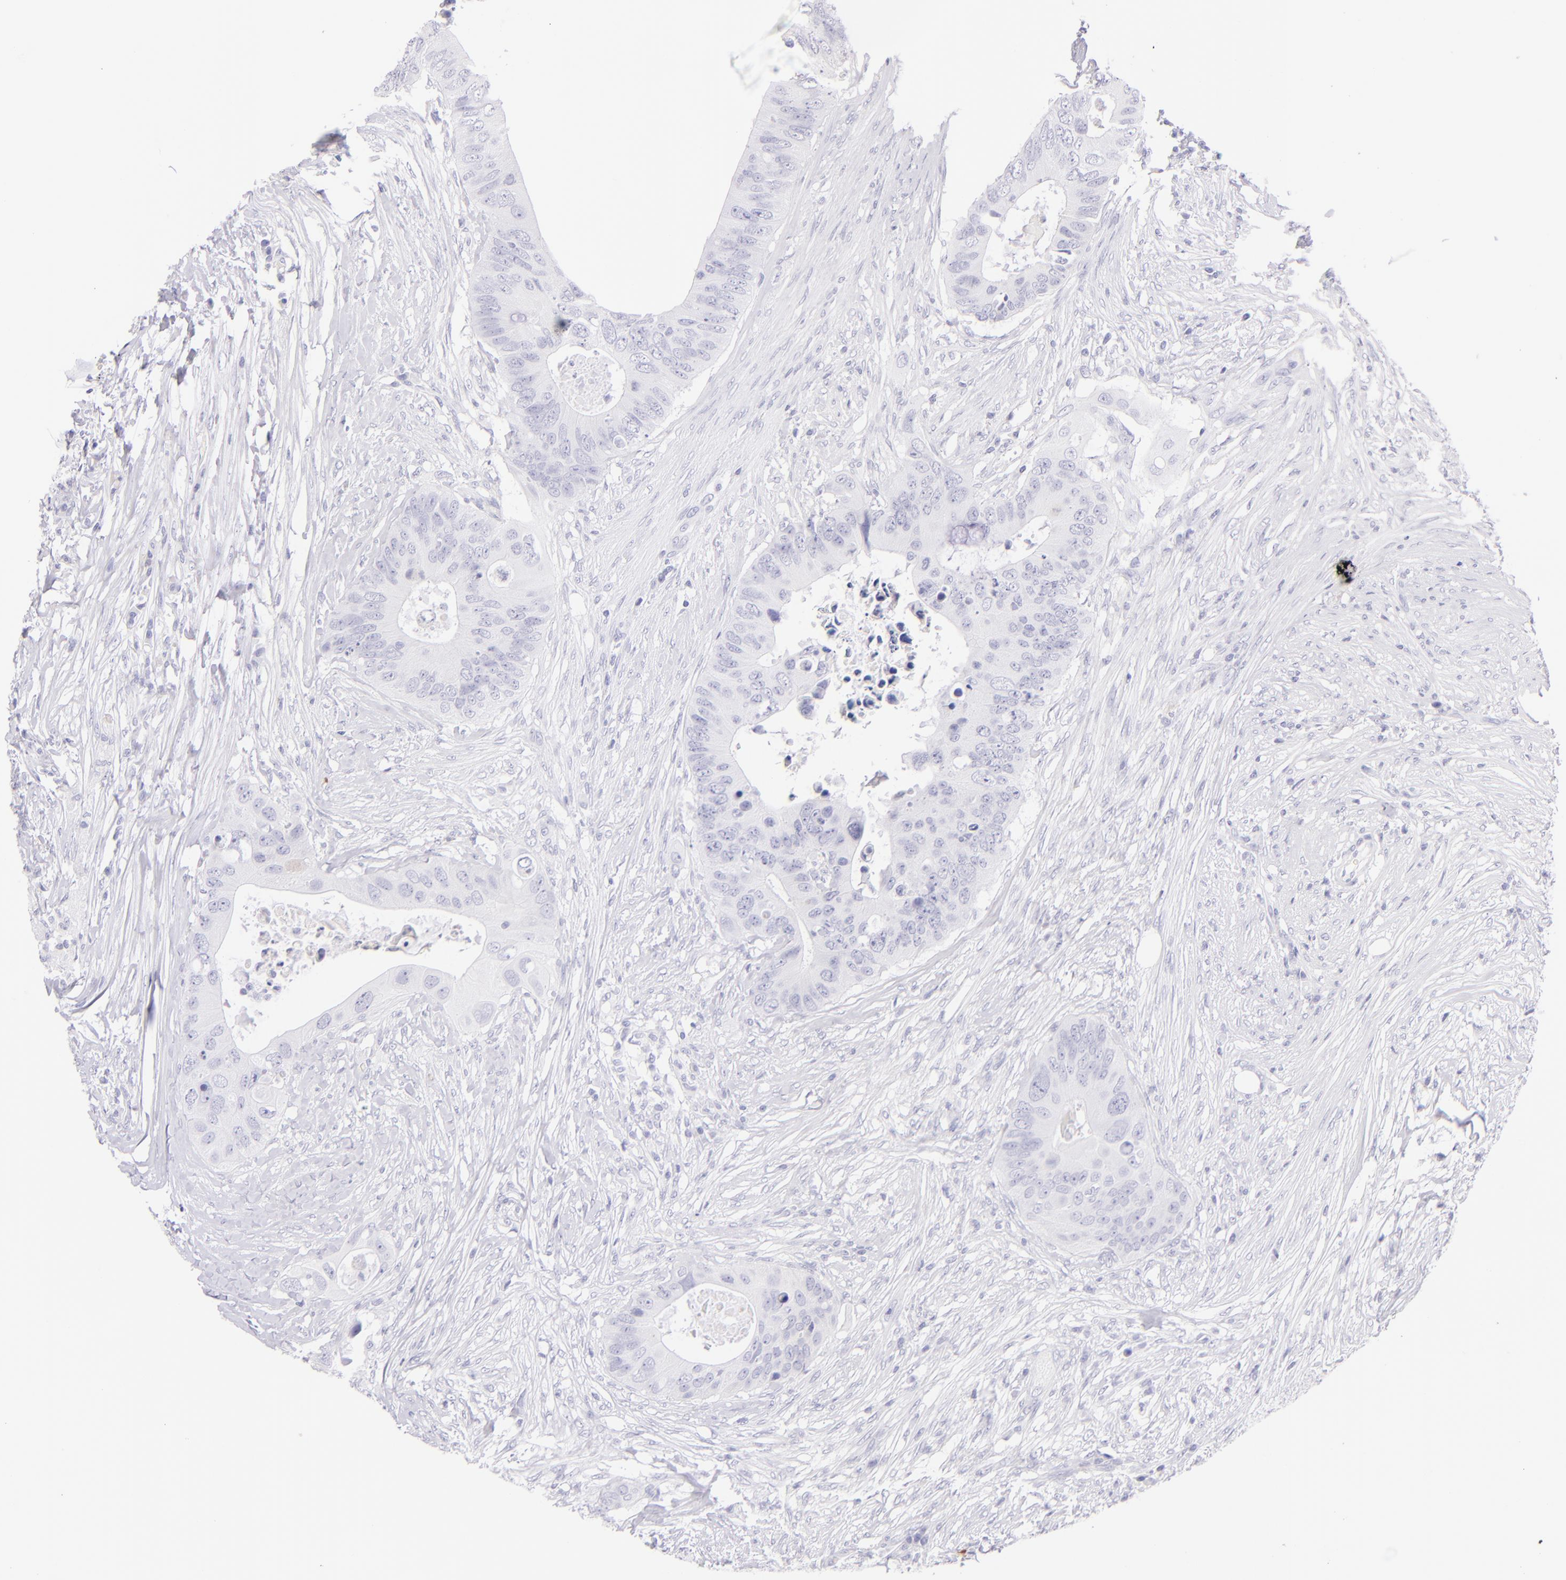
{"staining": {"intensity": "negative", "quantity": "none", "location": "none"}, "tissue": "colorectal cancer", "cell_type": "Tumor cells", "image_type": "cancer", "snomed": [{"axis": "morphology", "description": "Adenocarcinoma, NOS"}, {"axis": "topography", "description": "Colon"}], "caption": "Tumor cells show no significant protein staining in colorectal cancer (adenocarcinoma). Brightfield microscopy of immunohistochemistry stained with DAB (brown) and hematoxylin (blue), captured at high magnification.", "gene": "SDC1", "patient": {"sex": "male", "age": 71}}